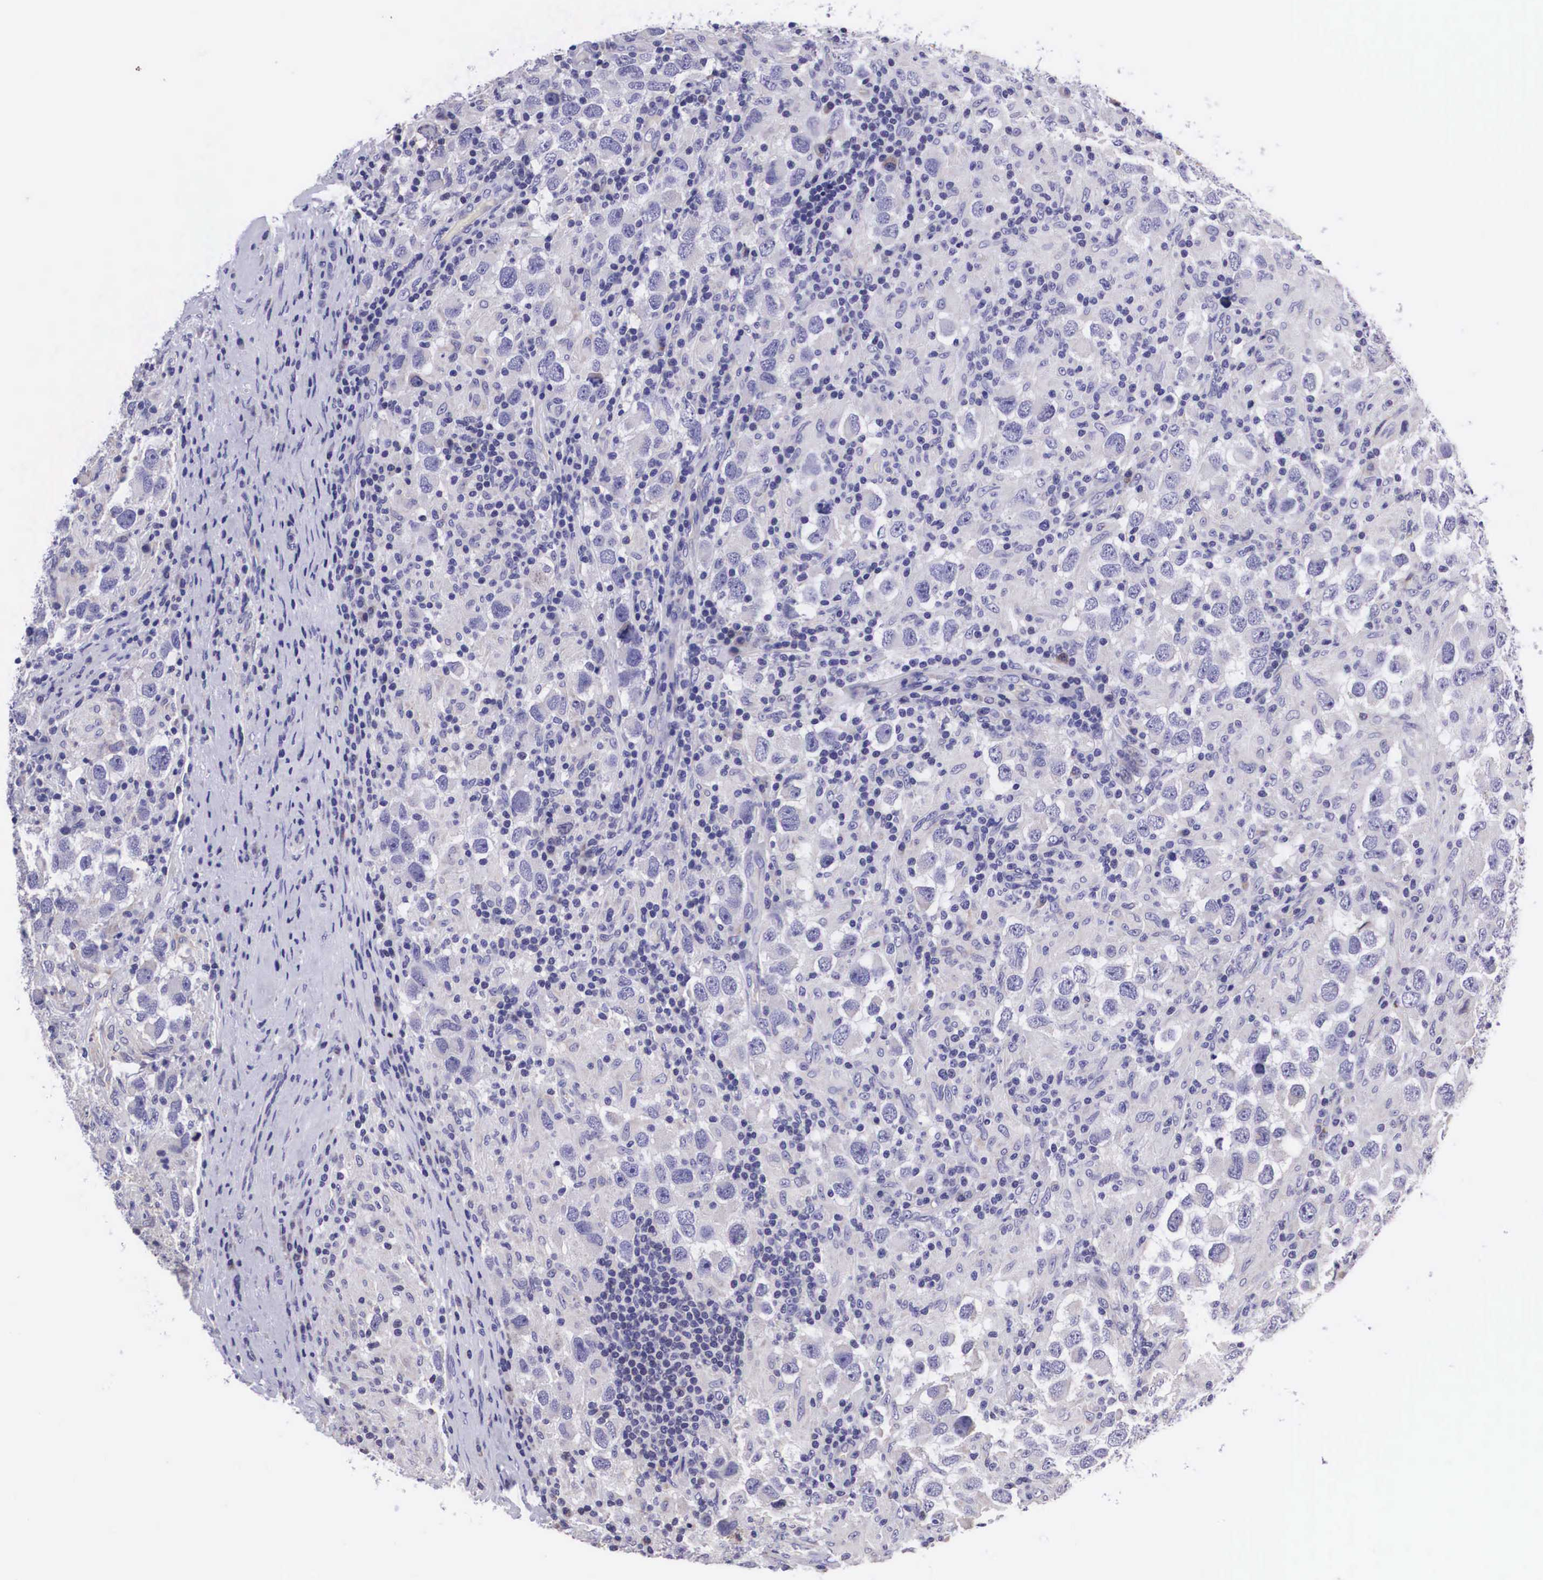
{"staining": {"intensity": "negative", "quantity": "none", "location": "none"}, "tissue": "testis cancer", "cell_type": "Tumor cells", "image_type": "cancer", "snomed": [{"axis": "morphology", "description": "Carcinoma, Embryonal, NOS"}, {"axis": "topography", "description": "Testis"}], "caption": "IHC image of neoplastic tissue: human testis cancer (embryonal carcinoma) stained with DAB (3,3'-diaminobenzidine) shows no significant protein positivity in tumor cells. (DAB immunohistochemistry (IHC) with hematoxylin counter stain).", "gene": "ARG2", "patient": {"sex": "male", "age": 21}}